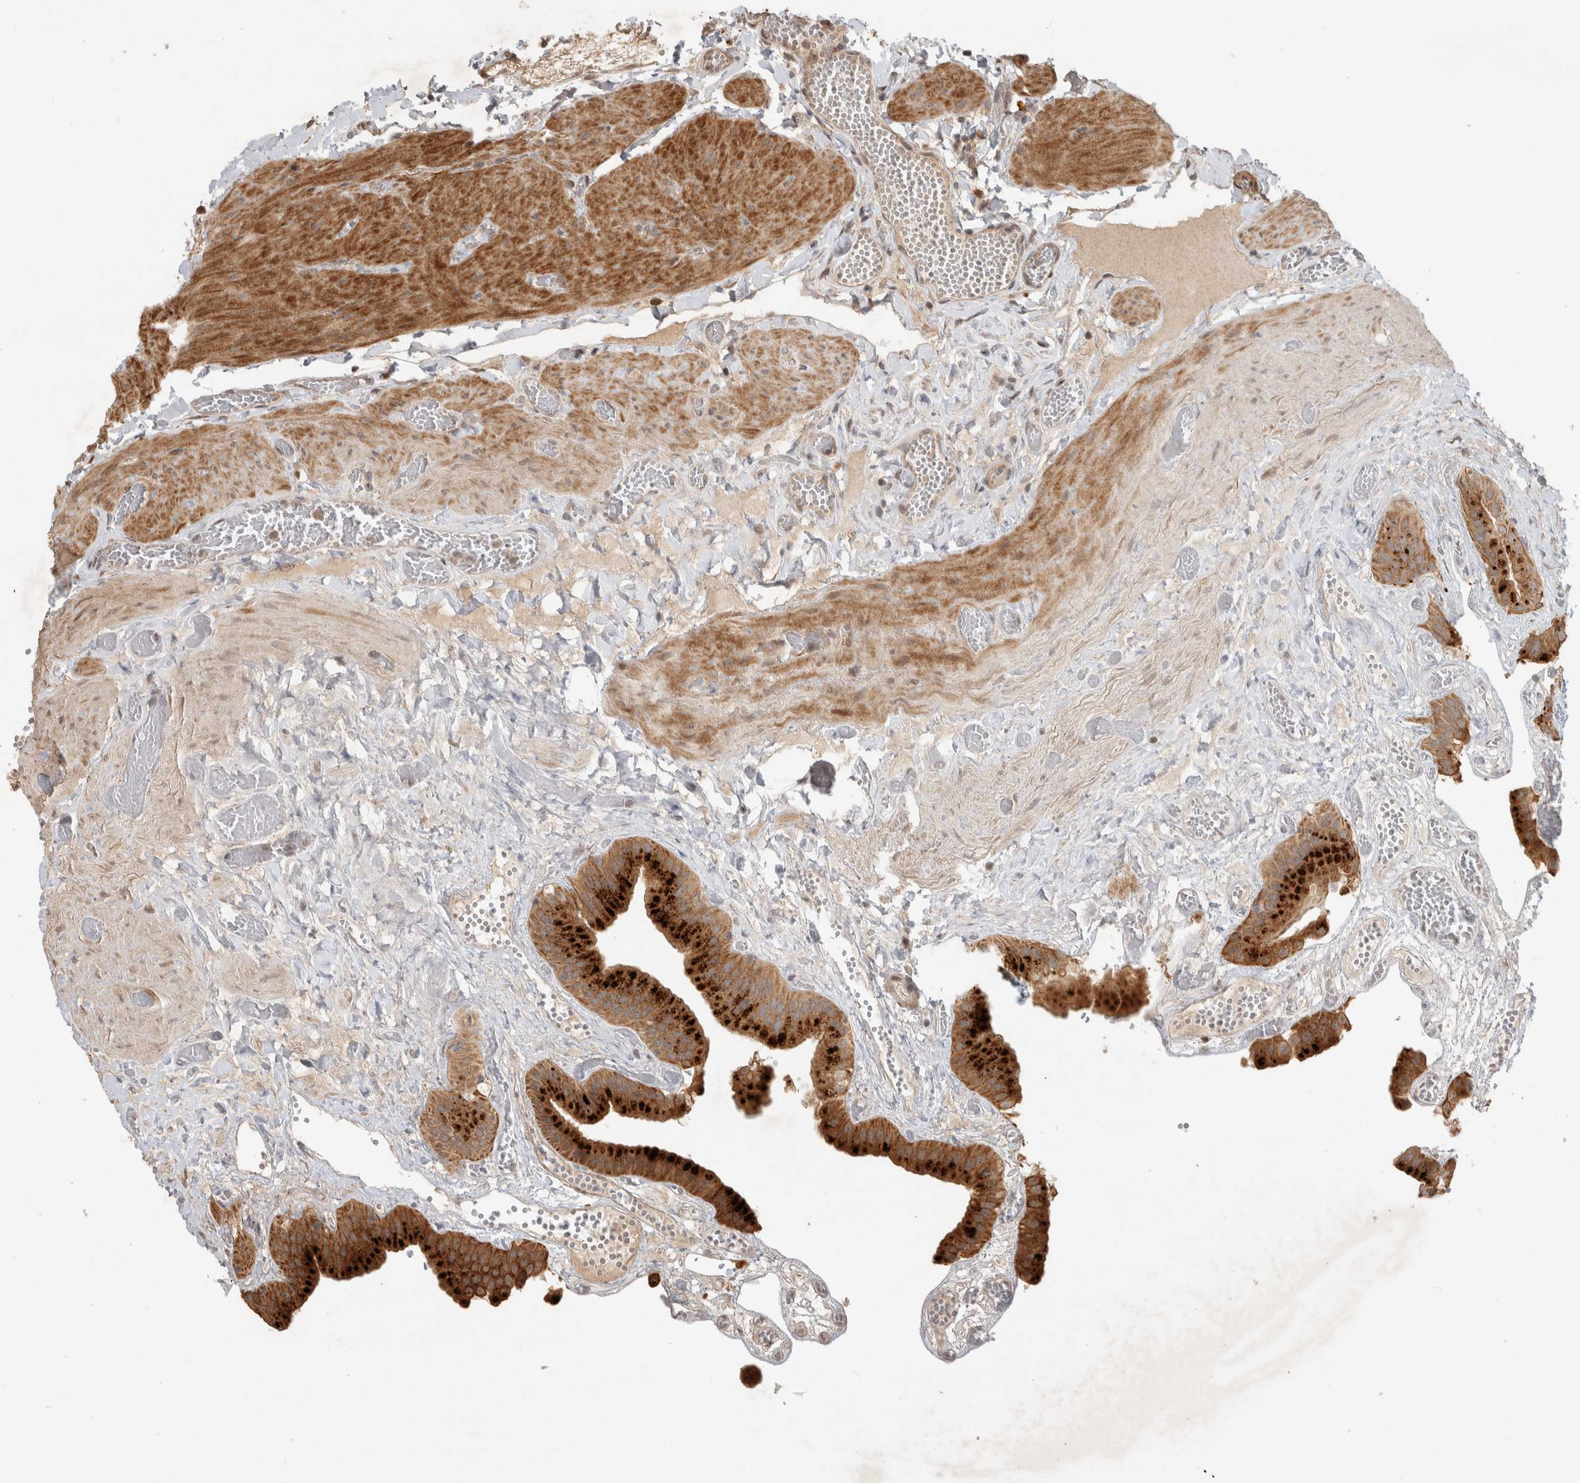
{"staining": {"intensity": "strong", "quantity": ">75%", "location": "cytoplasmic/membranous"}, "tissue": "gallbladder", "cell_type": "Glandular cells", "image_type": "normal", "snomed": [{"axis": "morphology", "description": "Normal tissue, NOS"}, {"axis": "topography", "description": "Gallbladder"}], "caption": "Immunohistochemistry staining of benign gallbladder, which shows high levels of strong cytoplasmic/membranous staining in about >75% of glandular cells indicating strong cytoplasmic/membranous protein expression. The staining was performed using DAB (brown) for protein detection and nuclei were counterstained in hematoxylin (blue).", "gene": "PITPNC1", "patient": {"sex": "female", "age": 64}}